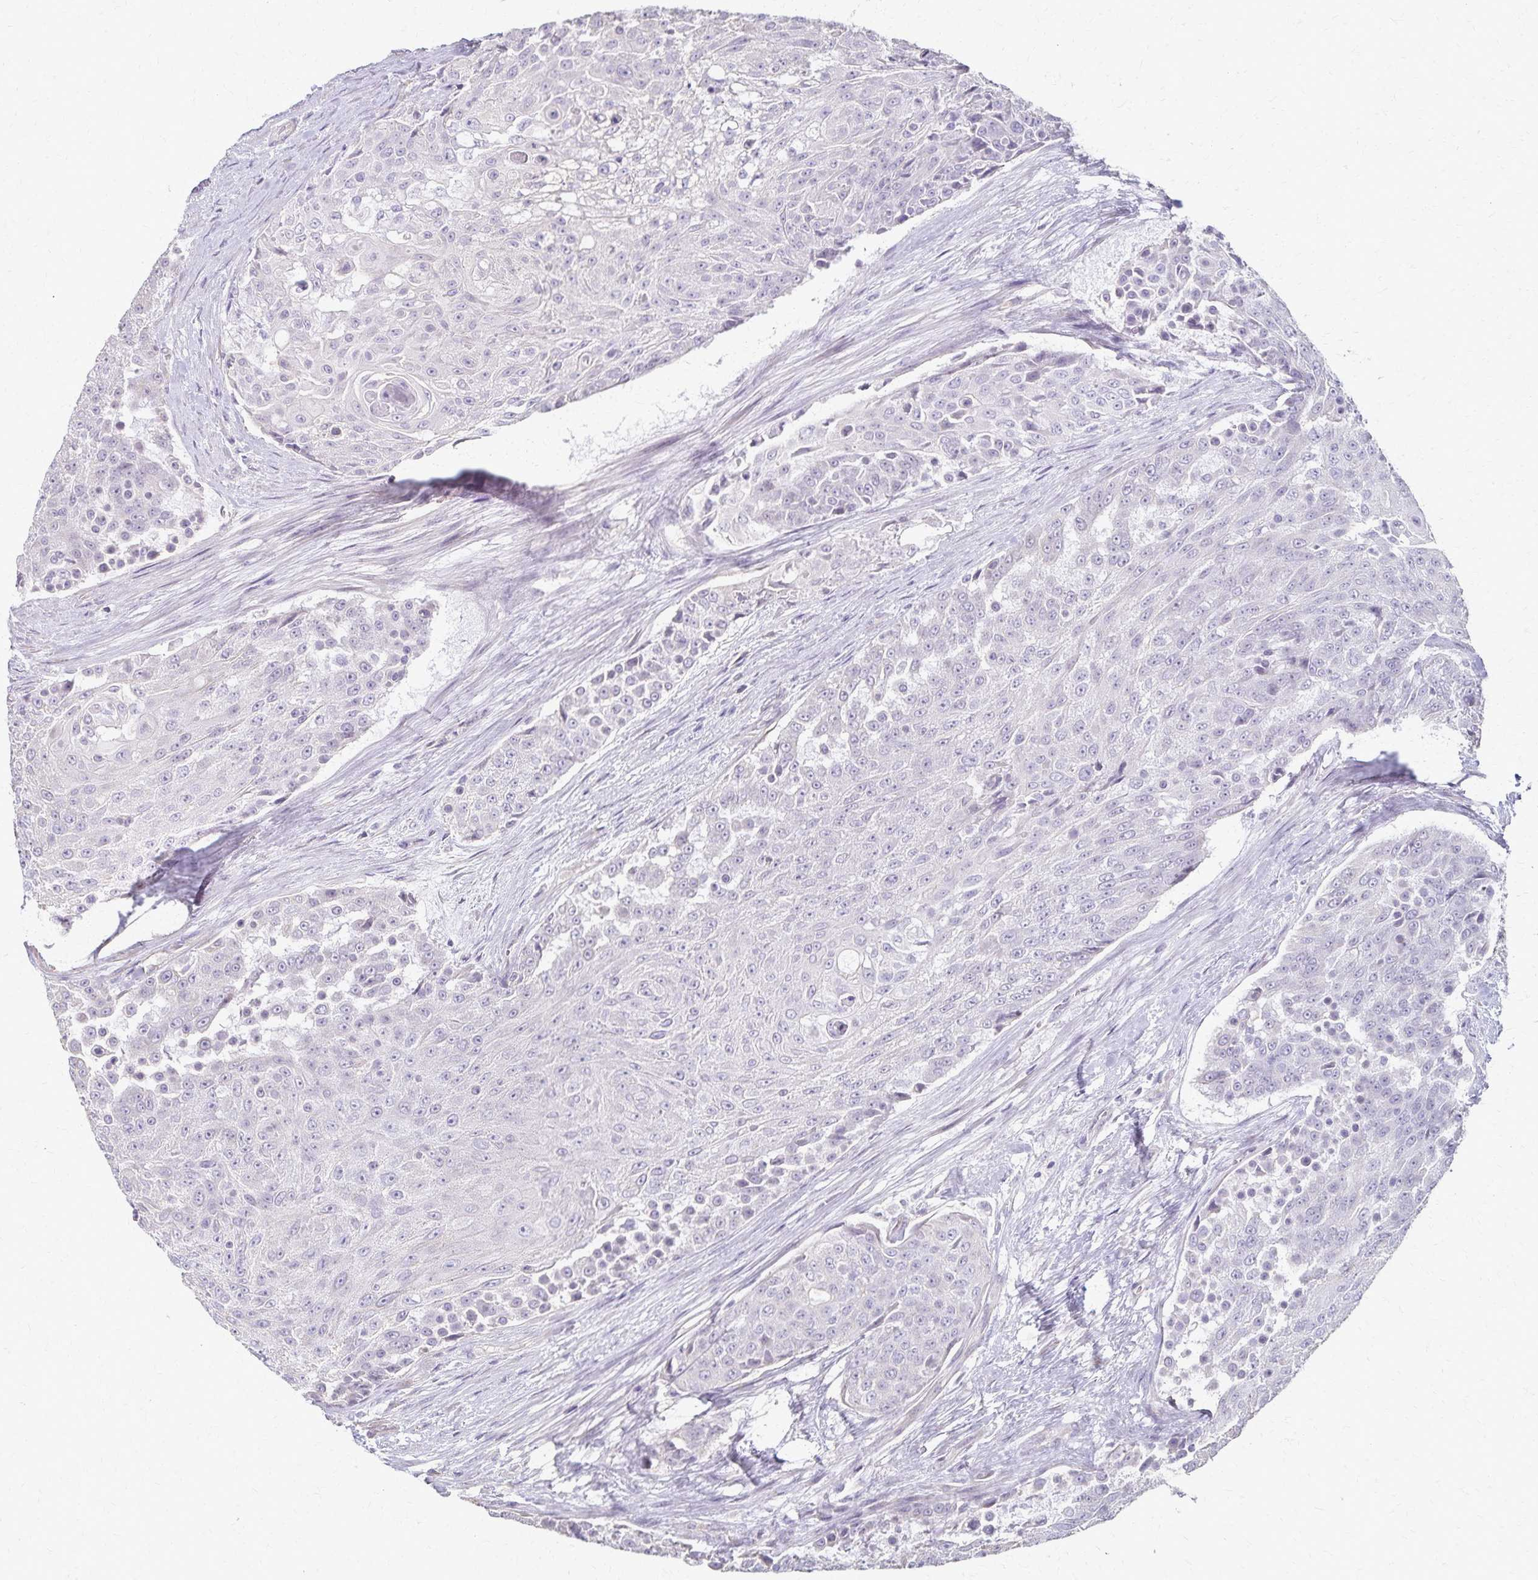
{"staining": {"intensity": "negative", "quantity": "none", "location": "none"}, "tissue": "urothelial cancer", "cell_type": "Tumor cells", "image_type": "cancer", "snomed": [{"axis": "morphology", "description": "Urothelial carcinoma, High grade"}, {"axis": "topography", "description": "Urinary bladder"}], "caption": "A micrograph of human urothelial cancer is negative for staining in tumor cells.", "gene": "KISS1", "patient": {"sex": "female", "age": 63}}